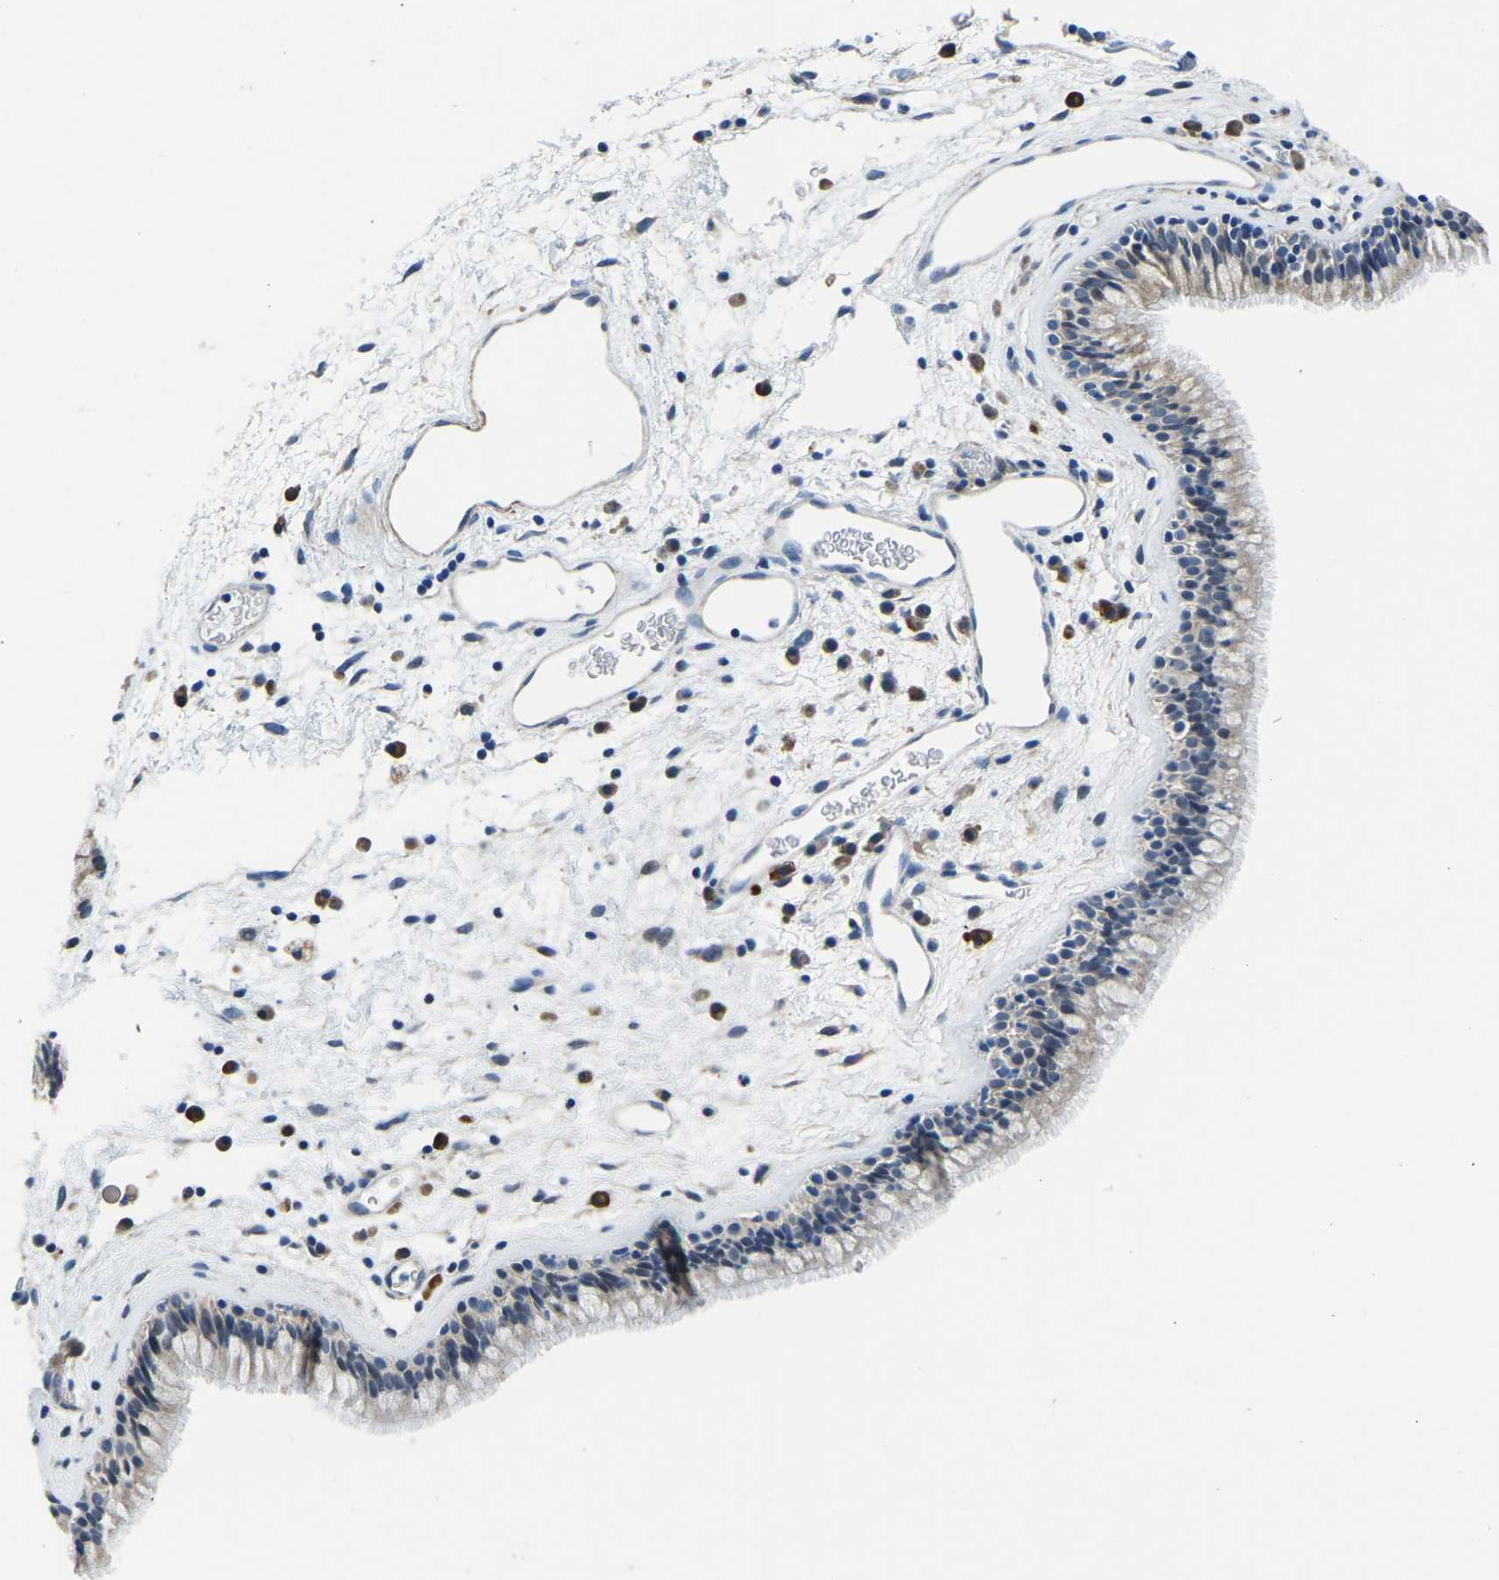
{"staining": {"intensity": "moderate", "quantity": "25%-75%", "location": "cytoplasmic/membranous"}, "tissue": "nasopharynx", "cell_type": "Respiratory epithelial cells", "image_type": "normal", "snomed": [{"axis": "morphology", "description": "Normal tissue, NOS"}, {"axis": "morphology", "description": "Inflammation, NOS"}, {"axis": "topography", "description": "Nasopharynx"}], "caption": "The micrograph exhibits immunohistochemical staining of unremarkable nasopharynx. There is moderate cytoplasmic/membranous staining is appreciated in about 25%-75% of respiratory epithelial cells.", "gene": "LIAS", "patient": {"sex": "male", "age": 48}}